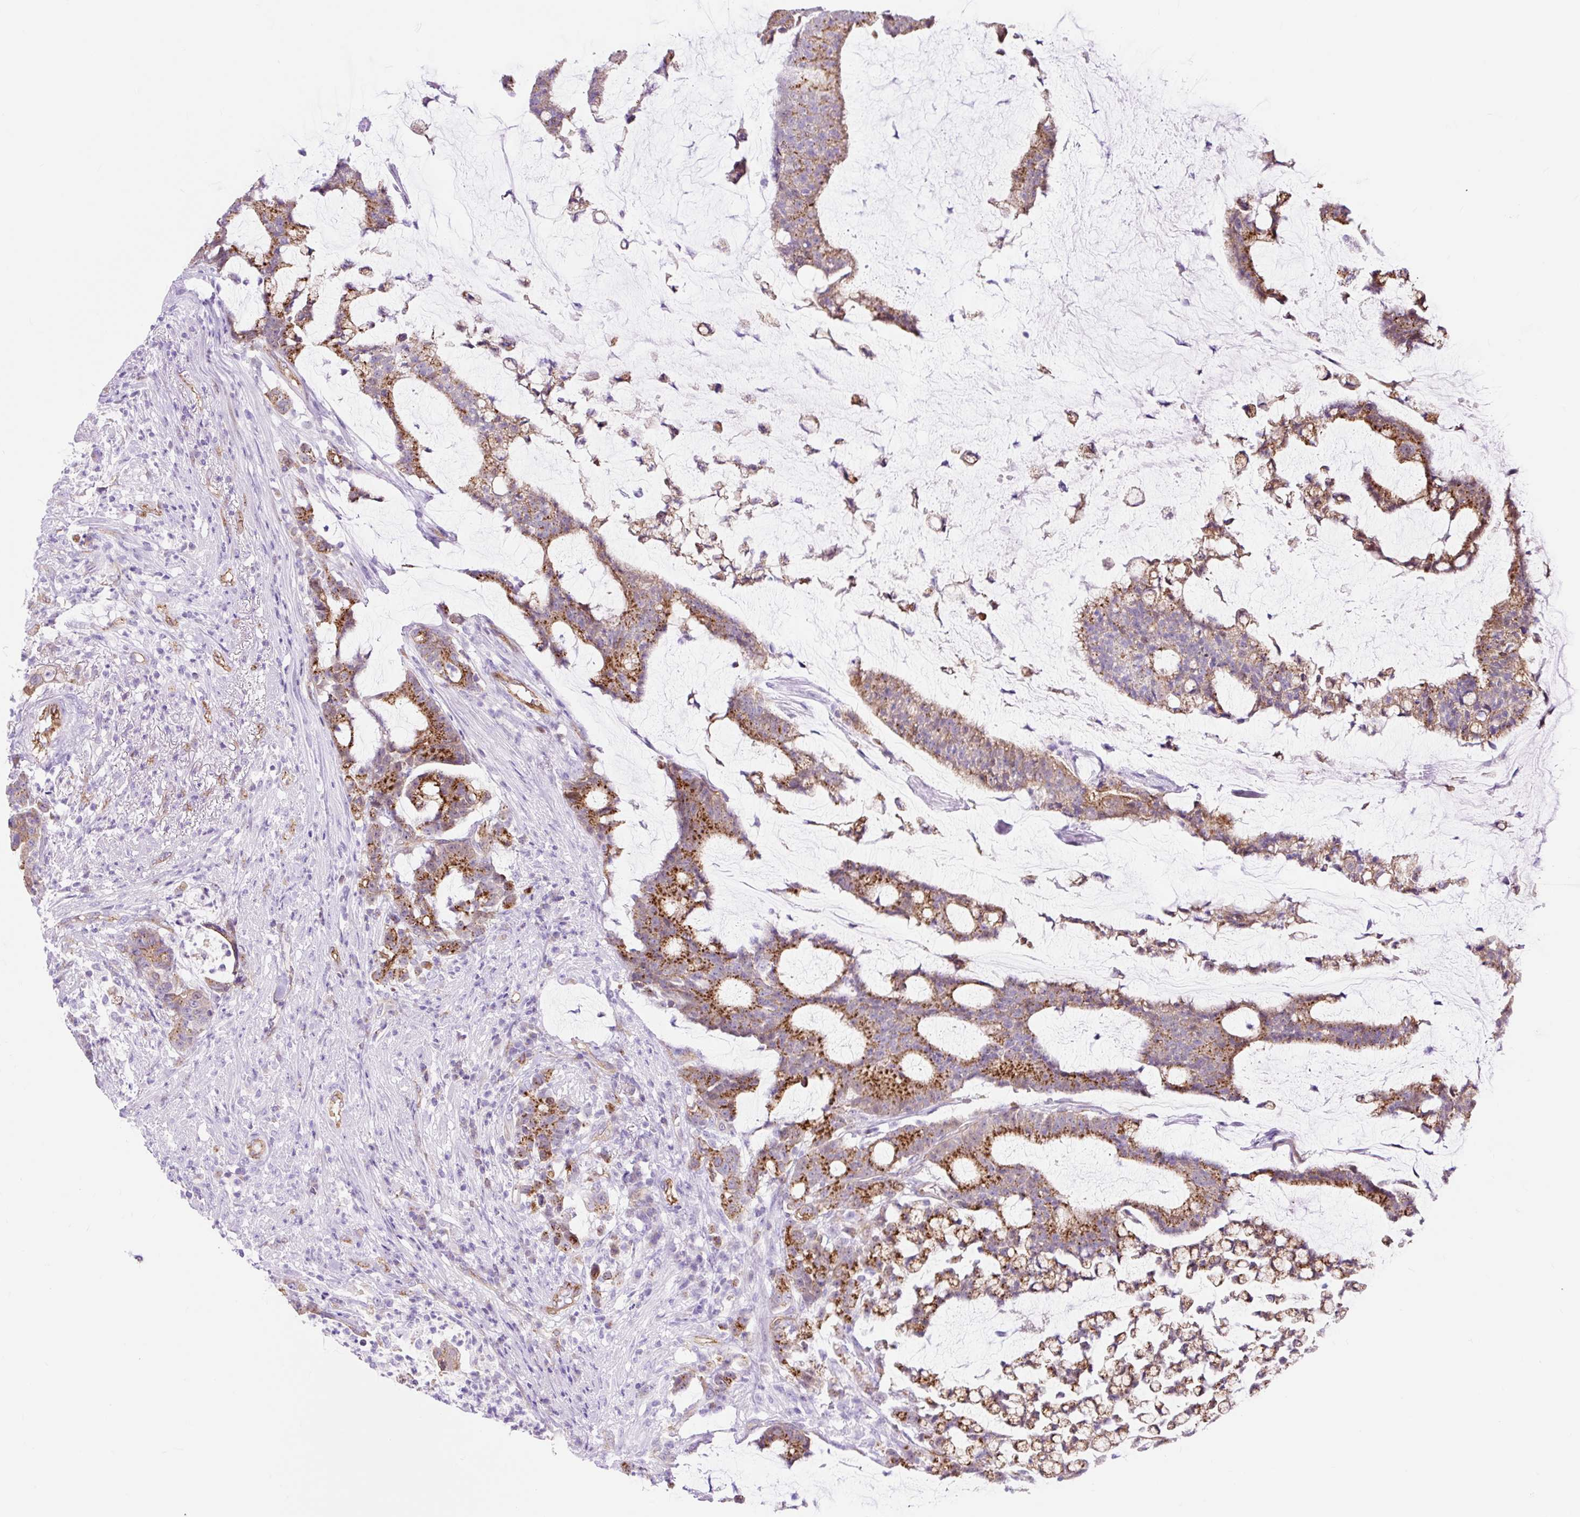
{"staining": {"intensity": "strong", "quantity": ">75%", "location": "cytoplasmic/membranous"}, "tissue": "colorectal cancer", "cell_type": "Tumor cells", "image_type": "cancer", "snomed": [{"axis": "morphology", "description": "Adenocarcinoma, NOS"}, {"axis": "topography", "description": "Colon"}], "caption": "Colorectal cancer (adenocarcinoma) stained with a brown dye exhibits strong cytoplasmic/membranous positive expression in approximately >75% of tumor cells.", "gene": "HIP1R", "patient": {"sex": "female", "age": 84}}